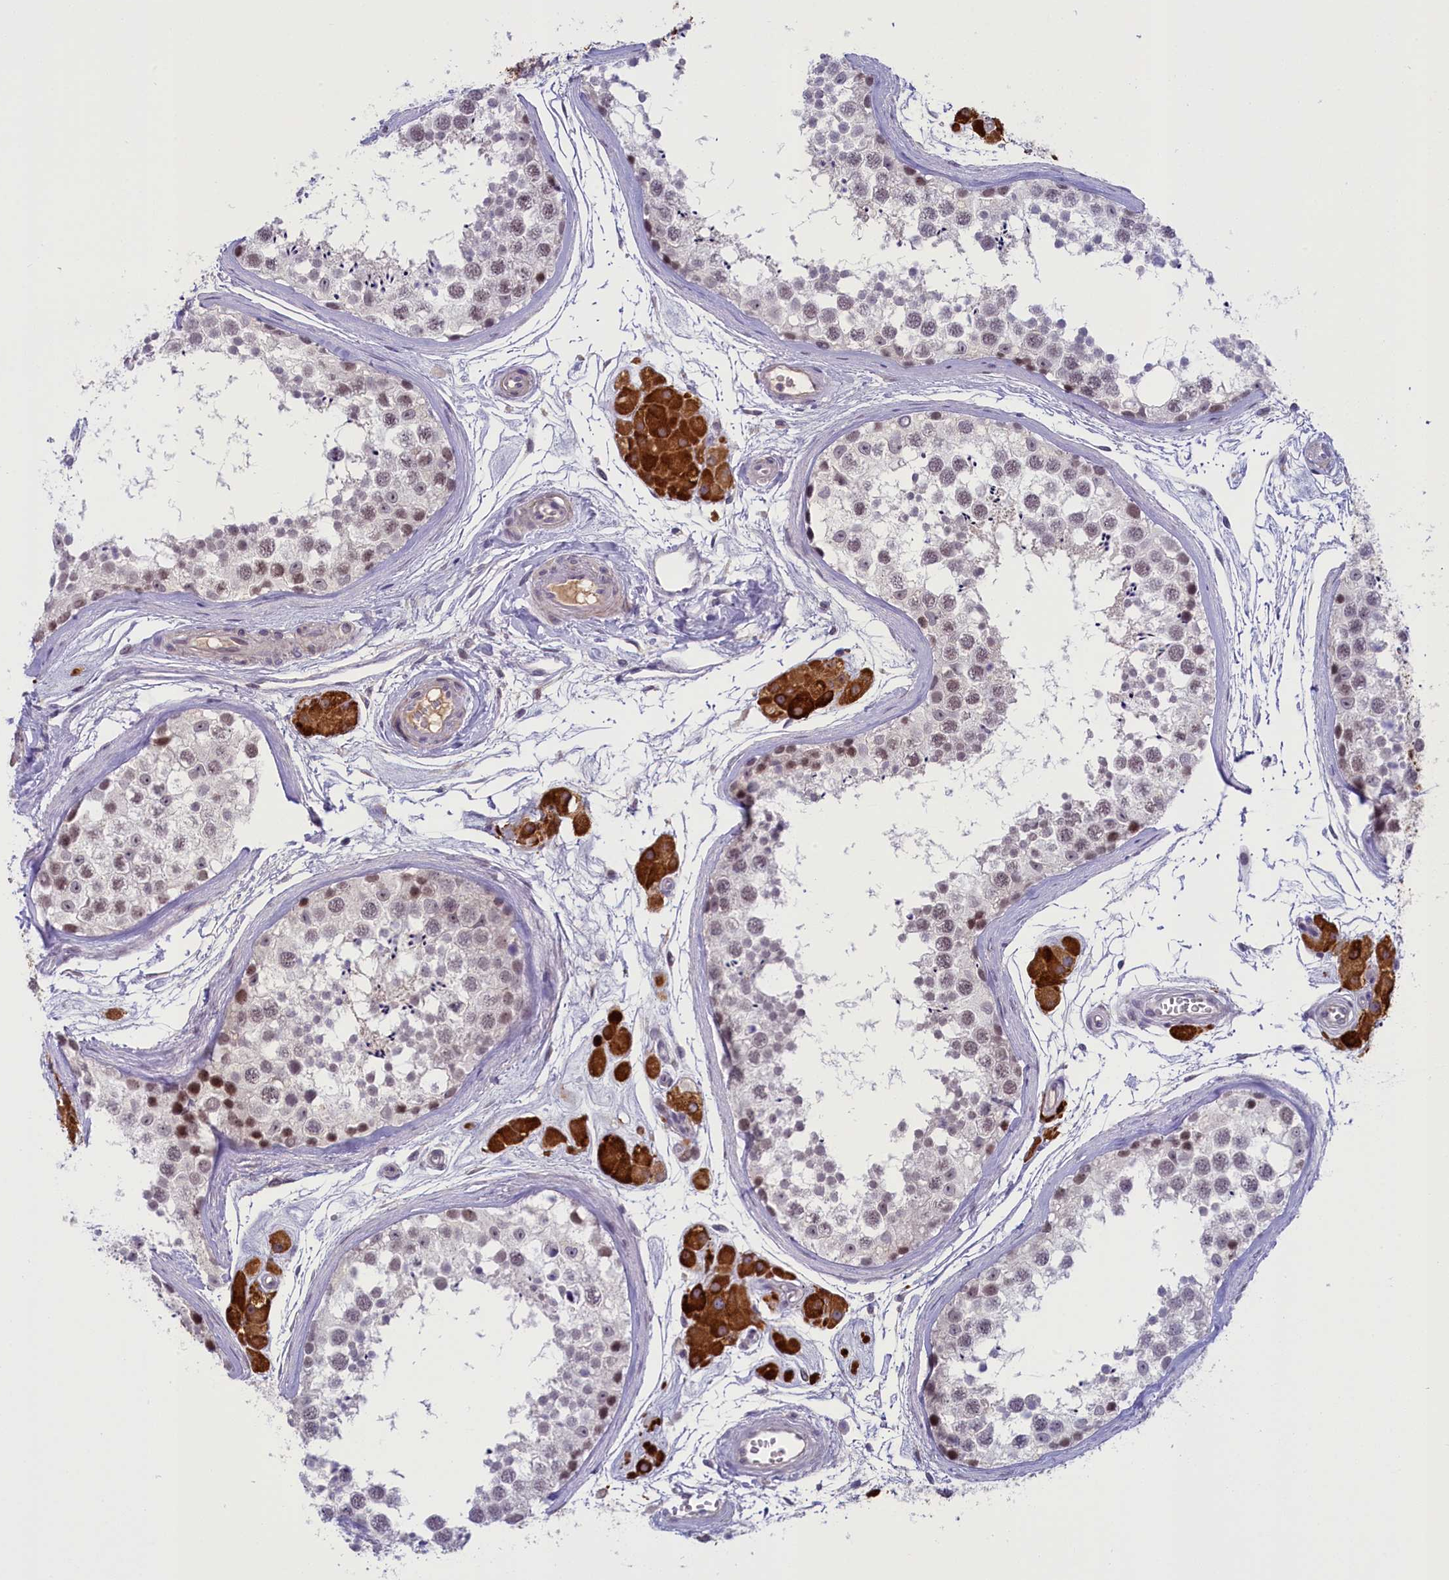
{"staining": {"intensity": "weak", "quantity": "25%-75%", "location": "nuclear"}, "tissue": "testis", "cell_type": "Cells in seminiferous ducts", "image_type": "normal", "snomed": [{"axis": "morphology", "description": "Normal tissue, NOS"}, {"axis": "topography", "description": "Testis"}], "caption": "Protein expression analysis of unremarkable testis demonstrates weak nuclear expression in approximately 25%-75% of cells in seminiferous ducts.", "gene": "CRAMP1", "patient": {"sex": "male", "age": 56}}